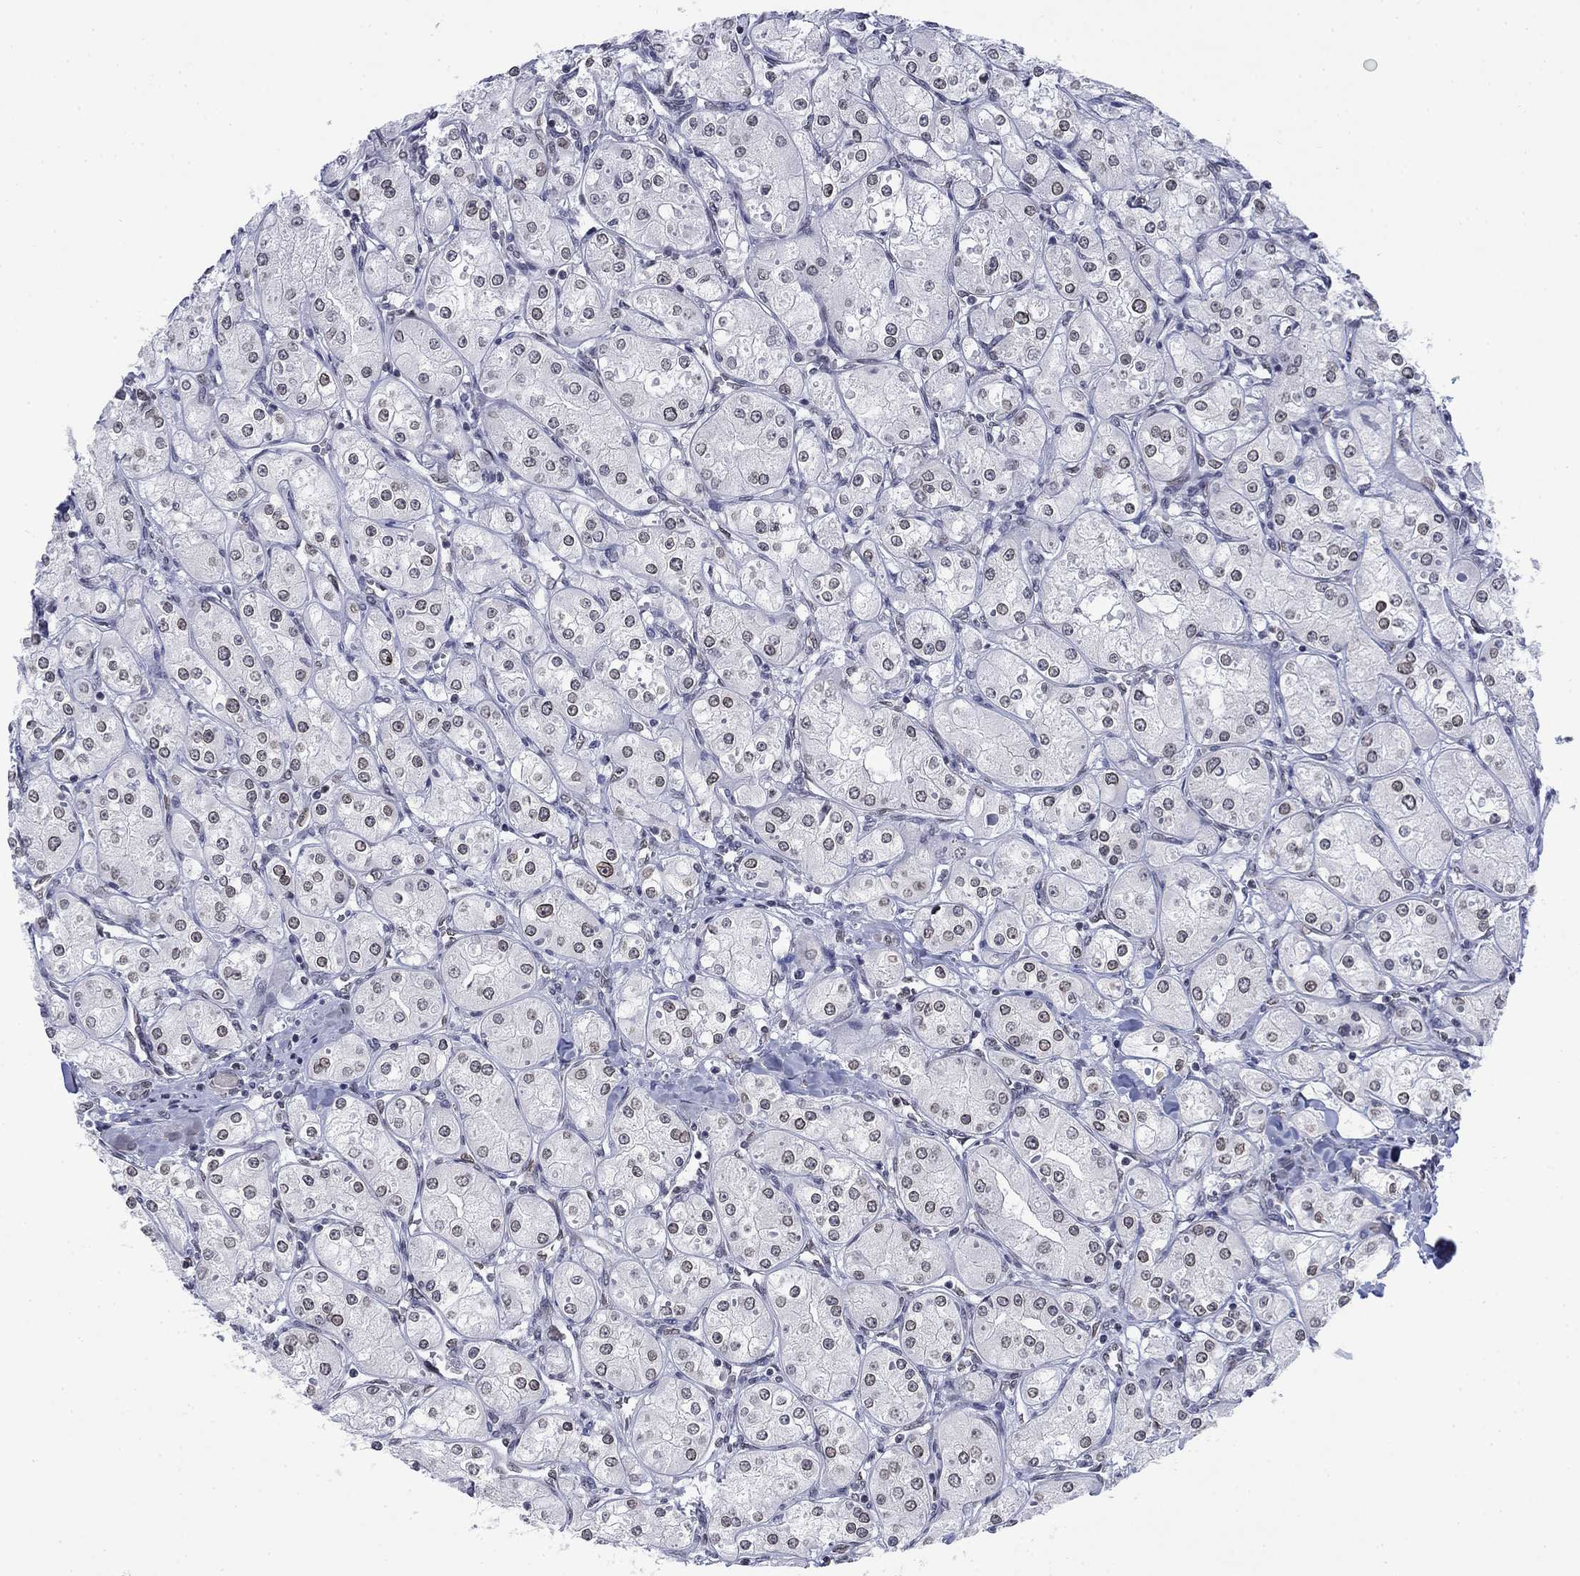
{"staining": {"intensity": "moderate", "quantity": "25%-75%", "location": "cytoplasmic/membranous,nuclear"}, "tissue": "renal cancer", "cell_type": "Tumor cells", "image_type": "cancer", "snomed": [{"axis": "morphology", "description": "Adenocarcinoma, NOS"}, {"axis": "topography", "description": "Kidney"}], "caption": "Immunohistochemistry histopathology image of human renal cancer (adenocarcinoma) stained for a protein (brown), which exhibits medium levels of moderate cytoplasmic/membranous and nuclear expression in about 25%-75% of tumor cells.", "gene": "TOR1AIP1", "patient": {"sex": "male", "age": 77}}